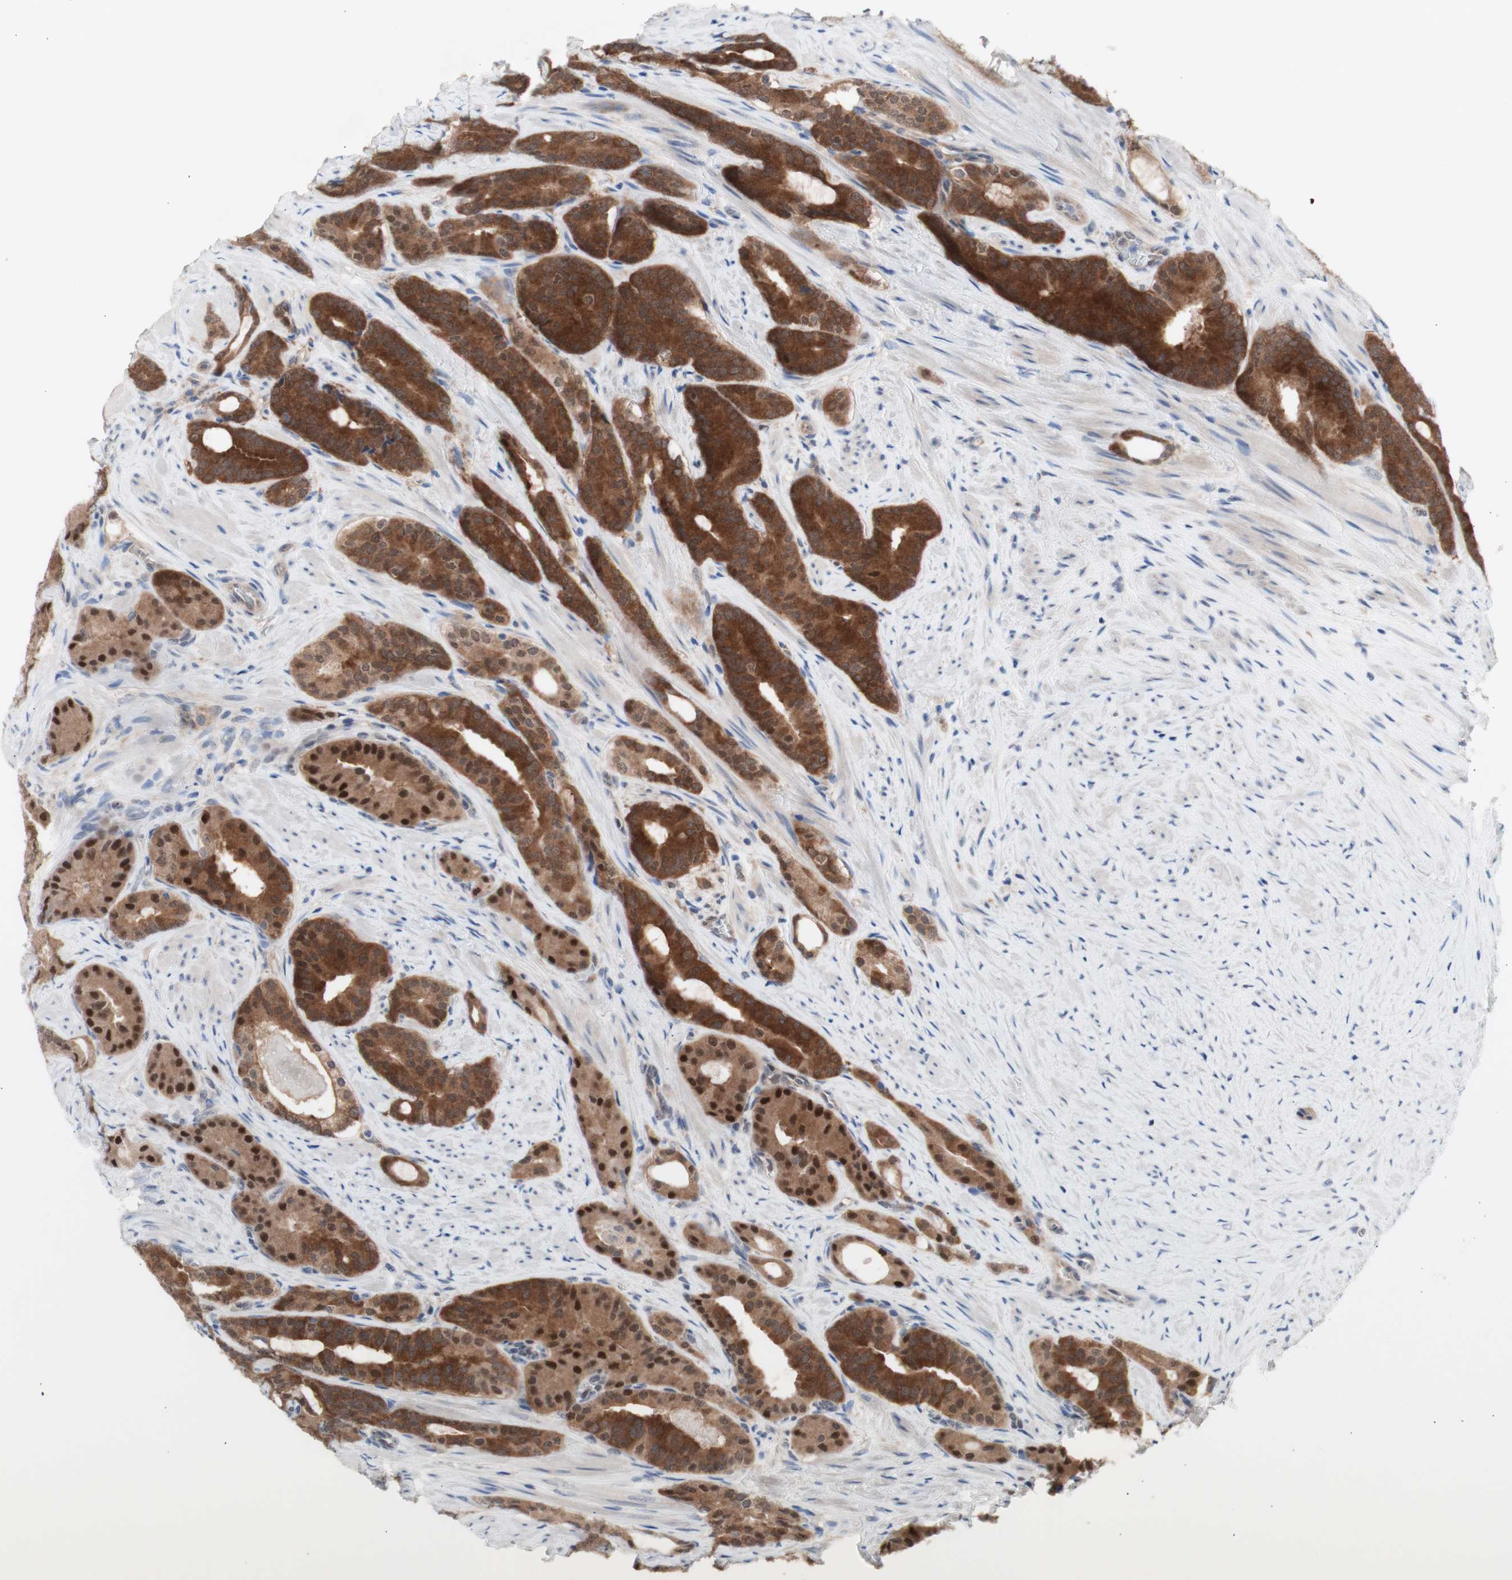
{"staining": {"intensity": "strong", "quantity": "25%-75%", "location": "cytoplasmic/membranous,nuclear"}, "tissue": "prostate cancer", "cell_type": "Tumor cells", "image_type": "cancer", "snomed": [{"axis": "morphology", "description": "Adenocarcinoma, Low grade"}, {"axis": "topography", "description": "Prostate"}], "caption": "DAB (3,3'-diaminobenzidine) immunohistochemical staining of human prostate cancer (low-grade adenocarcinoma) shows strong cytoplasmic/membranous and nuclear protein staining in about 25%-75% of tumor cells. The protein is stained brown, and the nuclei are stained in blue (DAB IHC with brightfield microscopy, high magnification).", "gene": "PRMT5", "patient": {"sex": "male", "age": 63}}